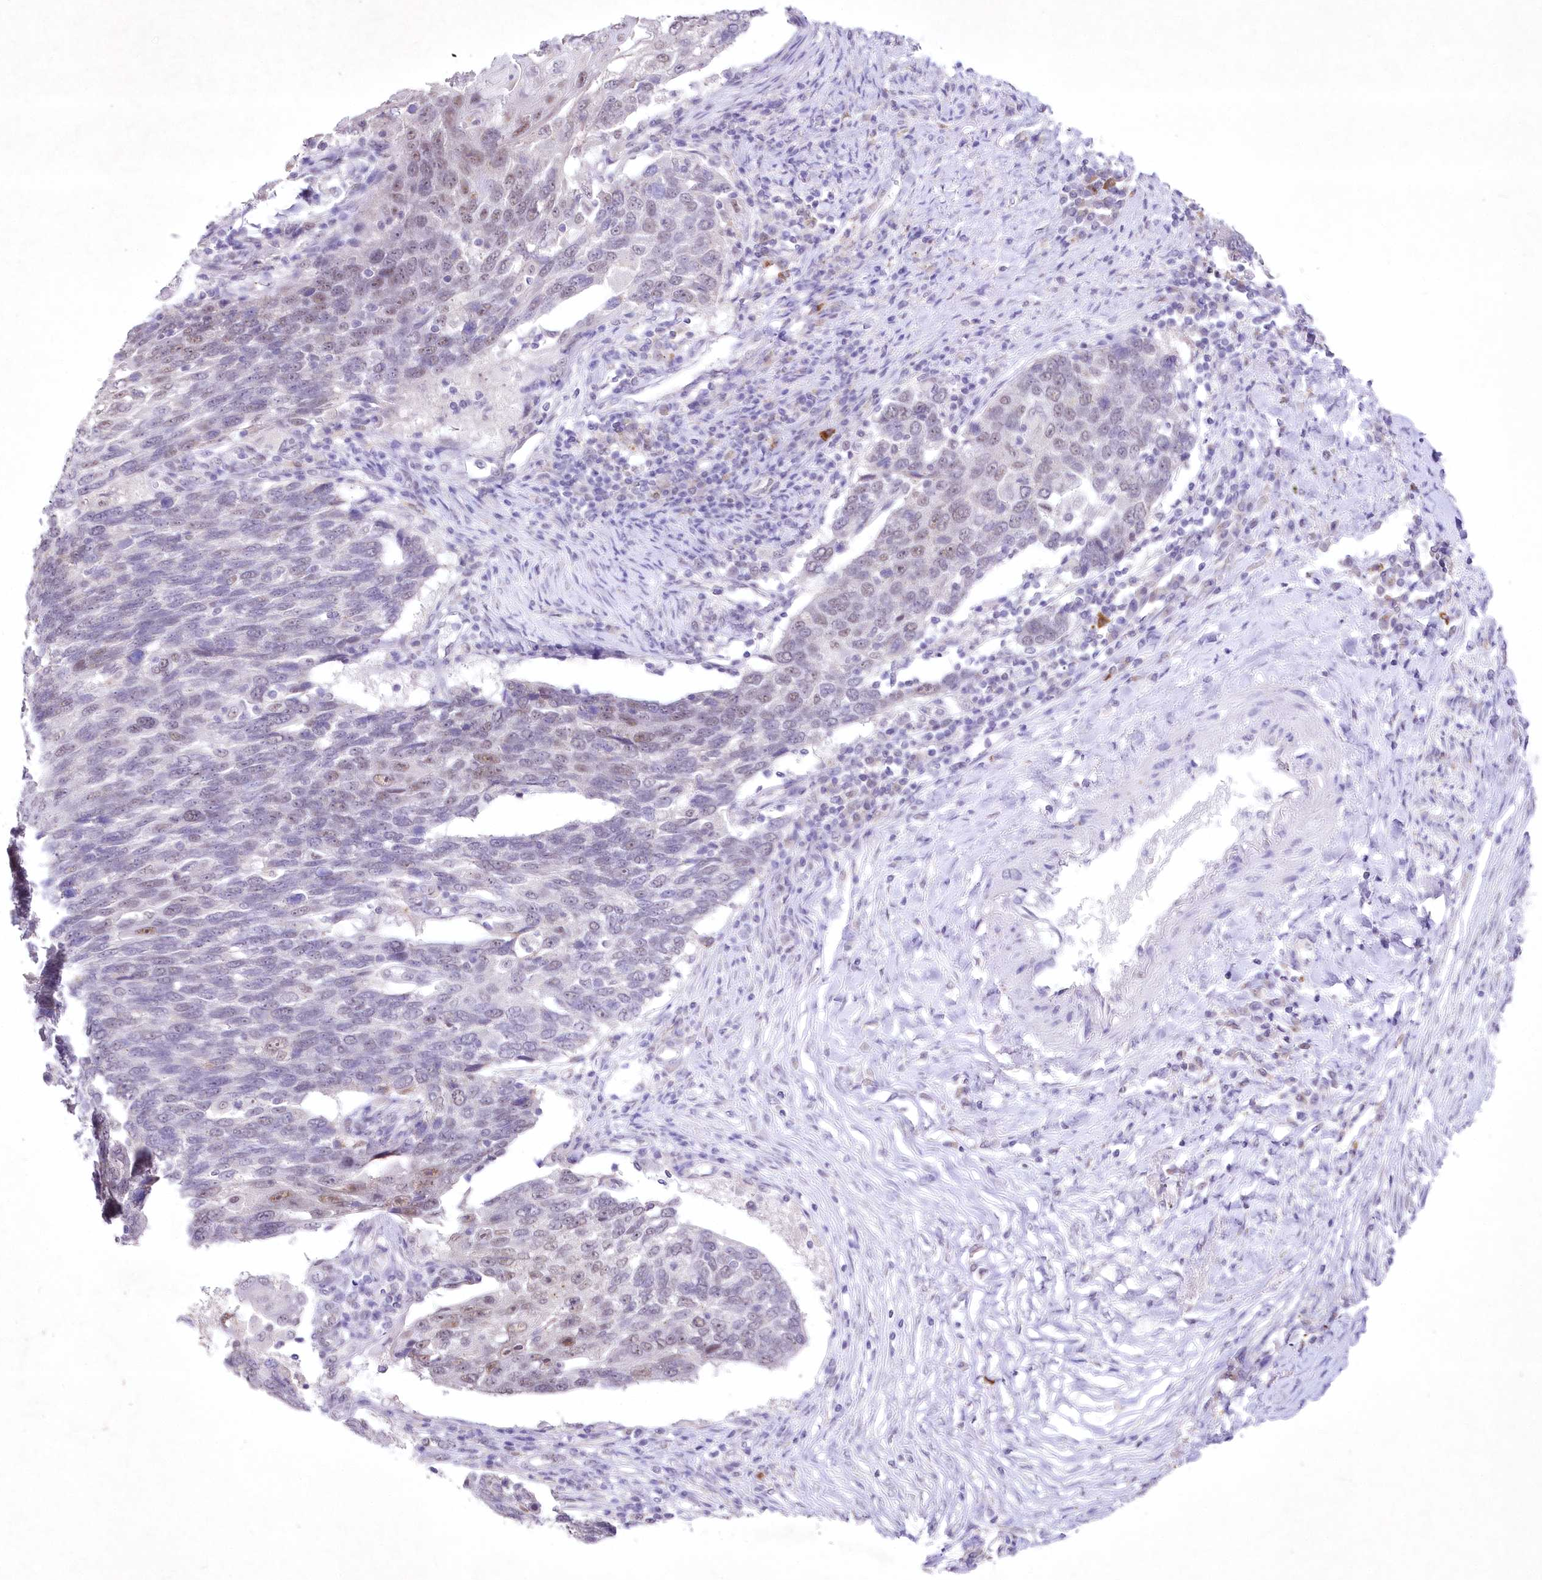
{"staining": {"intensity": "weak", "quantity": "<25%", "location": "nuclear"}, "tissue": "lung cancer", "cell_type": "Tumor cells", "image_type": "cancer", "snomed": [{"axis": "morphology", "description": "Squamous cell carcinoma, NOS"}, {"axis": "topography", "description": "Lung"}], "caption": "There is no significant staining in tumor cells of lung cancer. Nuclei are stained in blue.", "gene": "RBM27", "patient": {"sex": "male", "age": 66}}